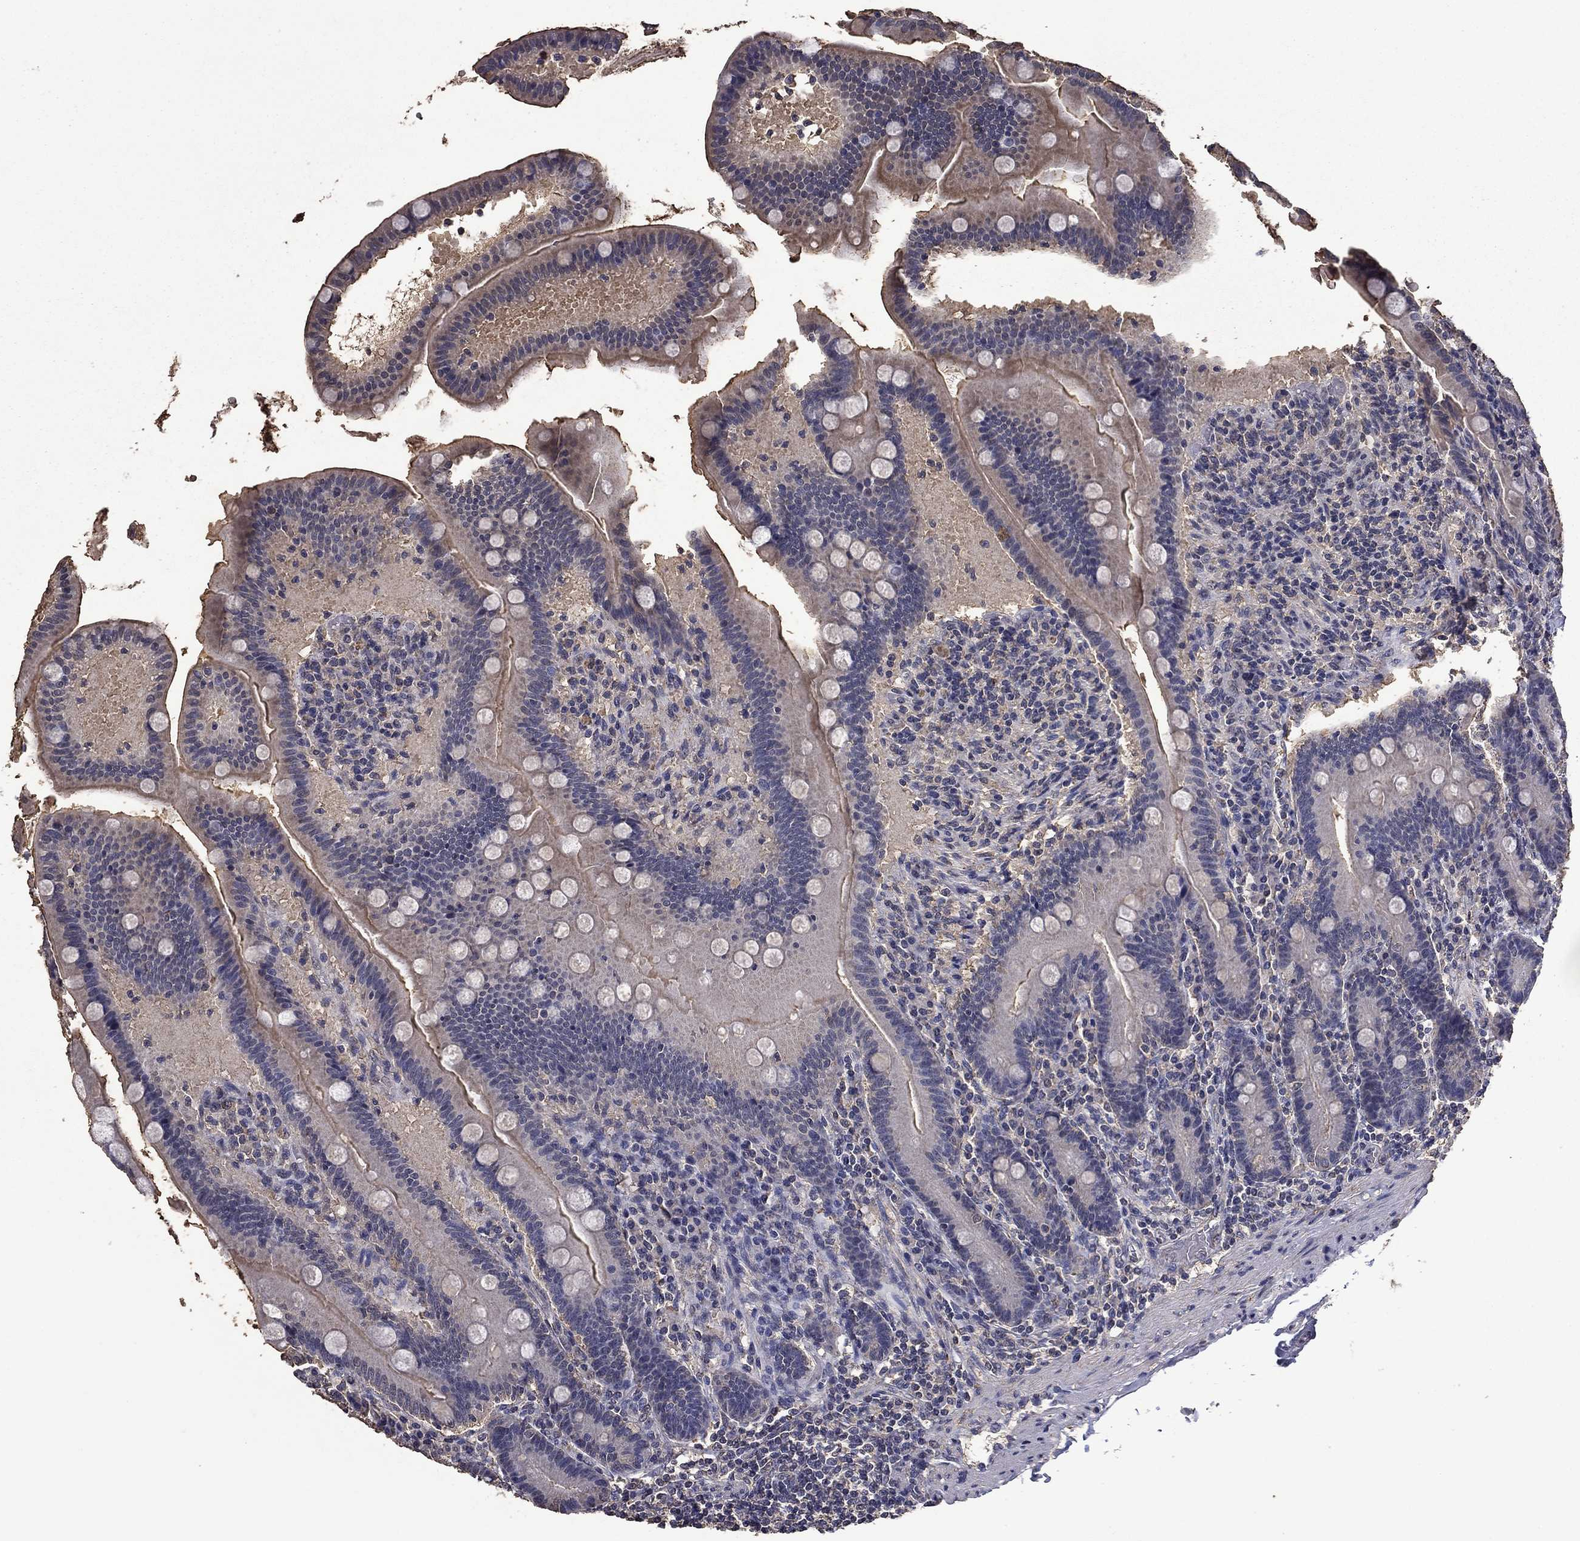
{"staining": {"intensity": "moderate", "quantity": "<25%", "location": "cytoplasmic/membranous"}, "tissue": "small intestine", "cell_type": "Glandular cells", "image_type": "normal", "snomed": [{"axis": "morphology", "description": "Normal tissue, NOS"}, {"axis": "topography", "description": "Small intestine"}], "caption": "Immunohistochemistry (IHC) staining of benign small intestine, which displays low levels of moderate cytoplasmic/membranous staining in approximately <25% of glandular cells indicating moderate cytoplasmic/membranous protein staining. The staining was performed using DAB (brown) for protein detection and nuclei were counterstained in hematoxylin (blue).", "gene": "MFAP3L", "patient": {"sex": "male", "age": 66}}